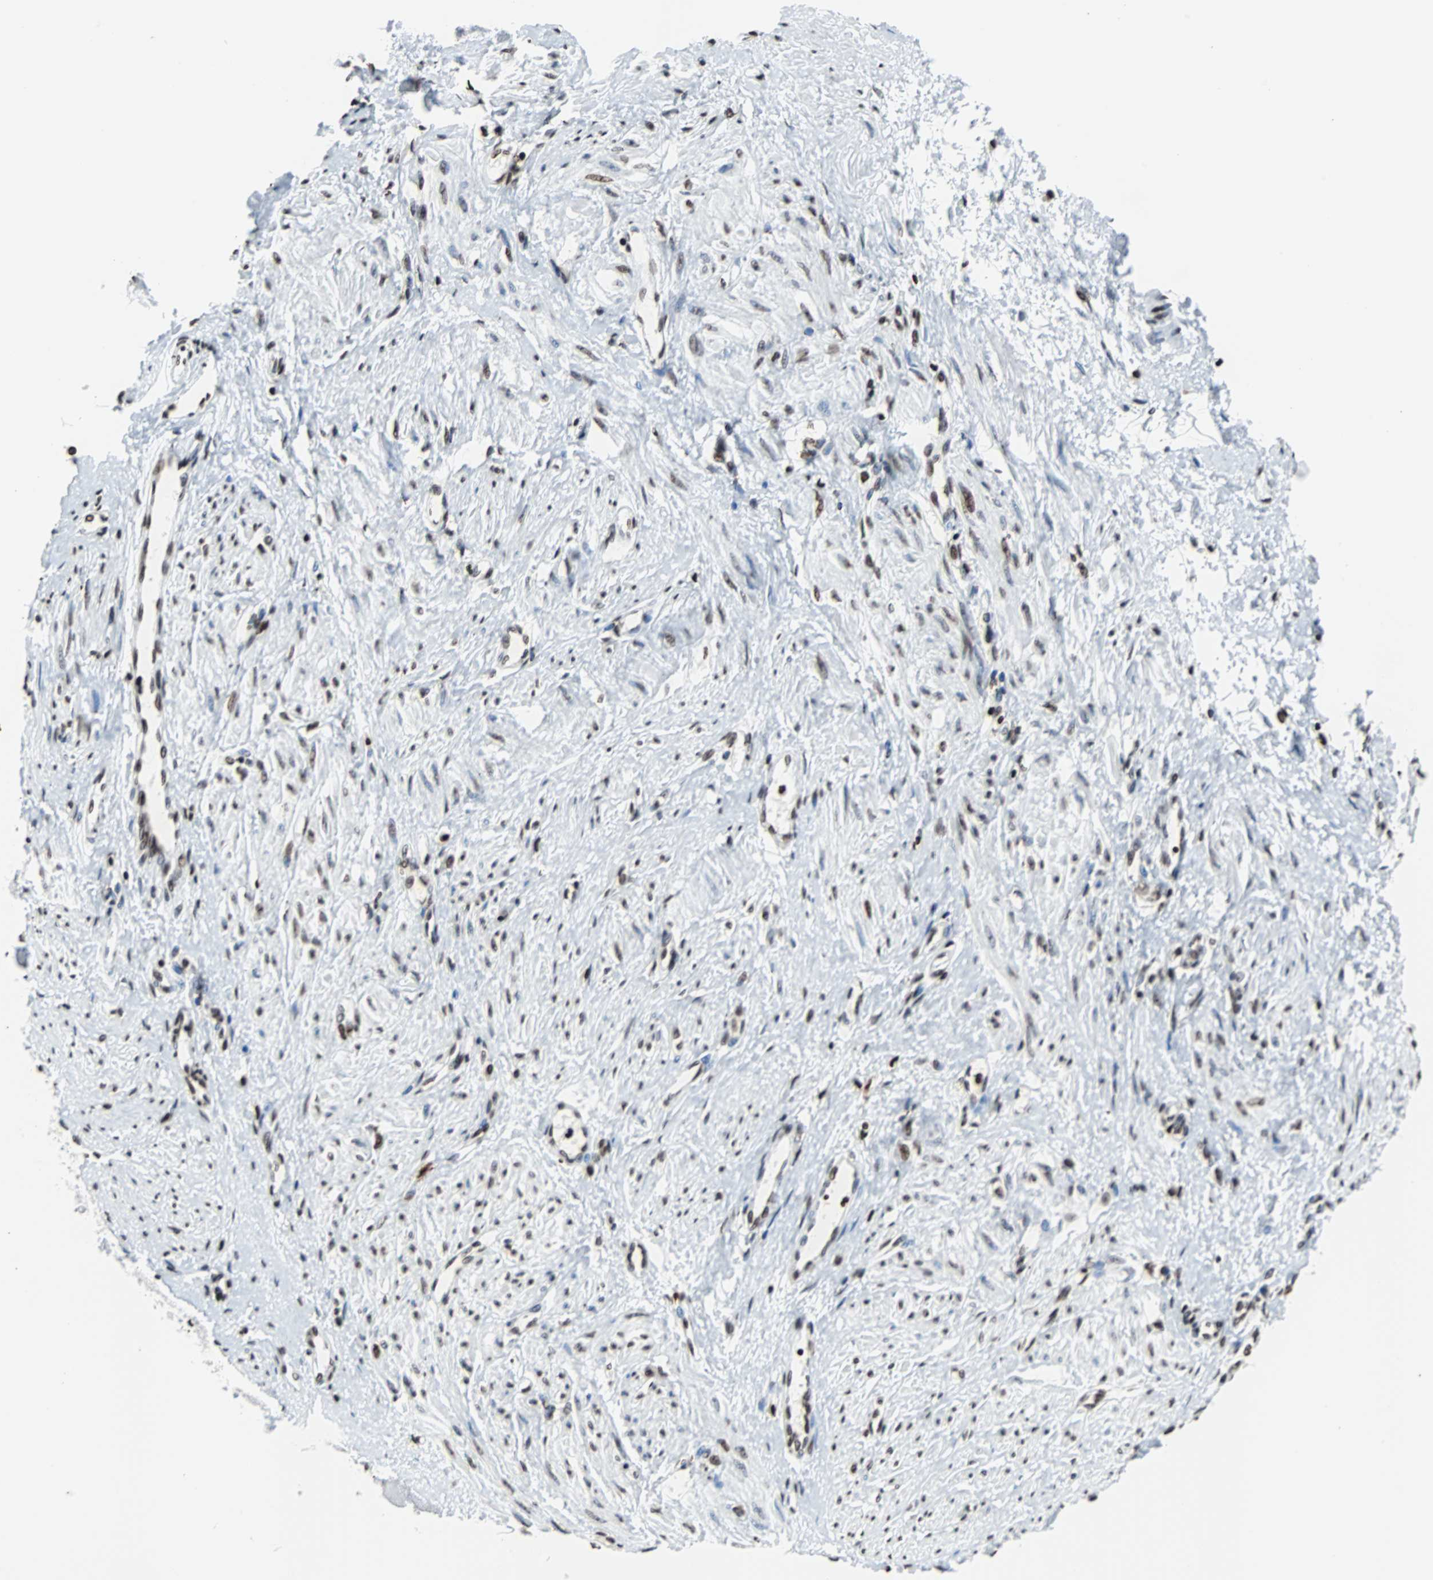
{"staining": {"intensity": "strong", "quantity": ">75%", "location": "nuclear"}, "tissue": "smooth muscle", "cell_type": "Smooth muscle cells", "image_type": "normal", "snomed": [{"axis": "morphology", "description": "Normal tissue, NOS"}, {"axis": "topography", "description": "Smooth muscle"}, {"axis": "topography", "description": "Uterus"}], "caption": "Protein staining by IHC reveals strong nuclear positivity in about >75% of smooth muscle cells in normal smooth muscle.", "gene": "H2BC18", "patient": {"sex": "female", "age": 39}}